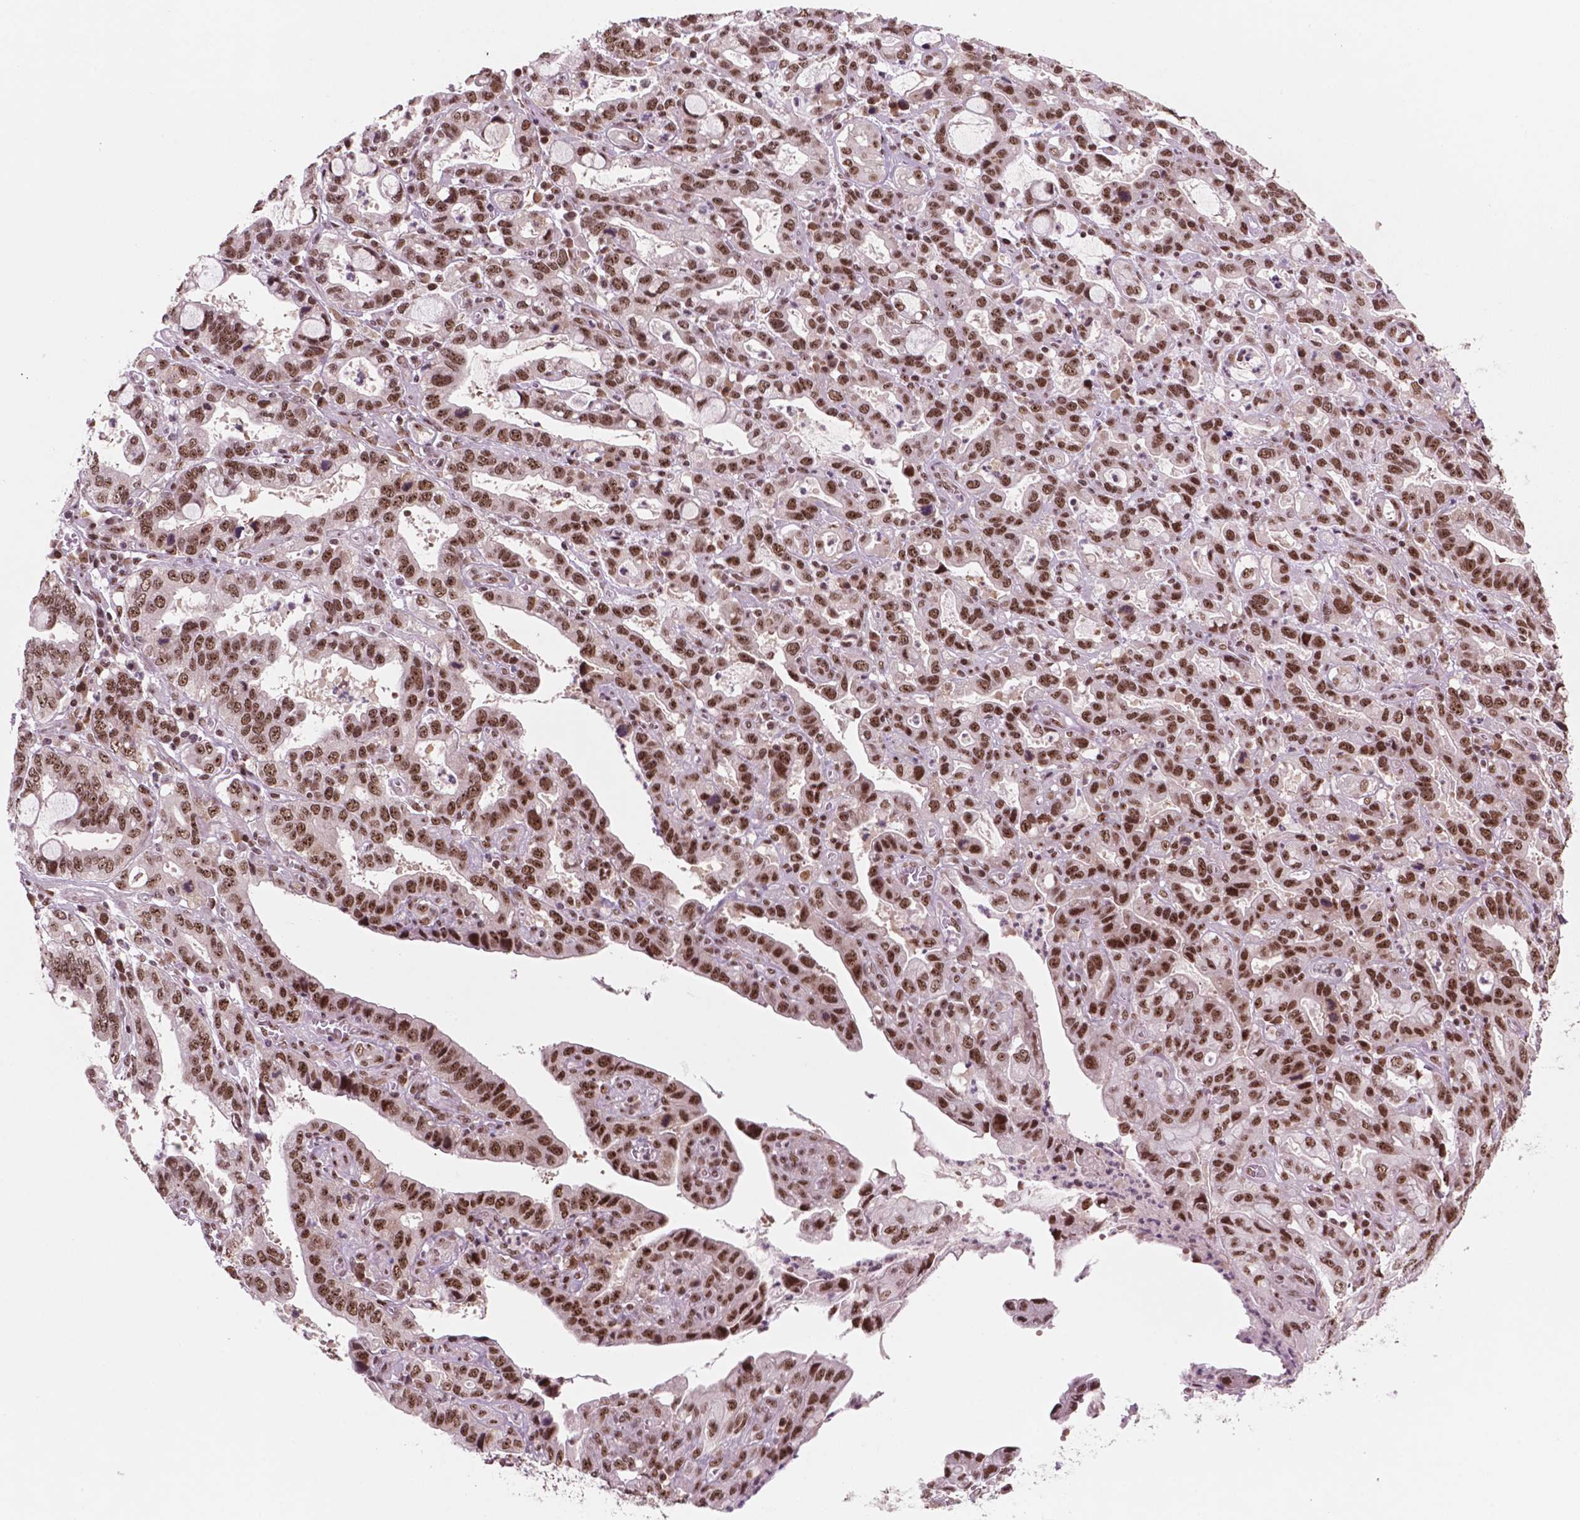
{"staining": {"intensity": "strong", "quantity": ">75%", "location": "nuclear"}, "tissue": "stomach cancer", "cell_type": "Tumor cells", "image_type": "cancer", "snomed": [{"axis": "morphology", "description": "Adenocarcinoma, NOS"}, {"axis": "topography", "description": "Stomach, lower"}], "caption": "DAB immunohistochemical staining of human adenocarcinoma (stomach) shows strong nuclear protein expression in about >75% of tumor cells.", "gene": "POLR2E", "patient": {"sex": "female", "age": 76}}